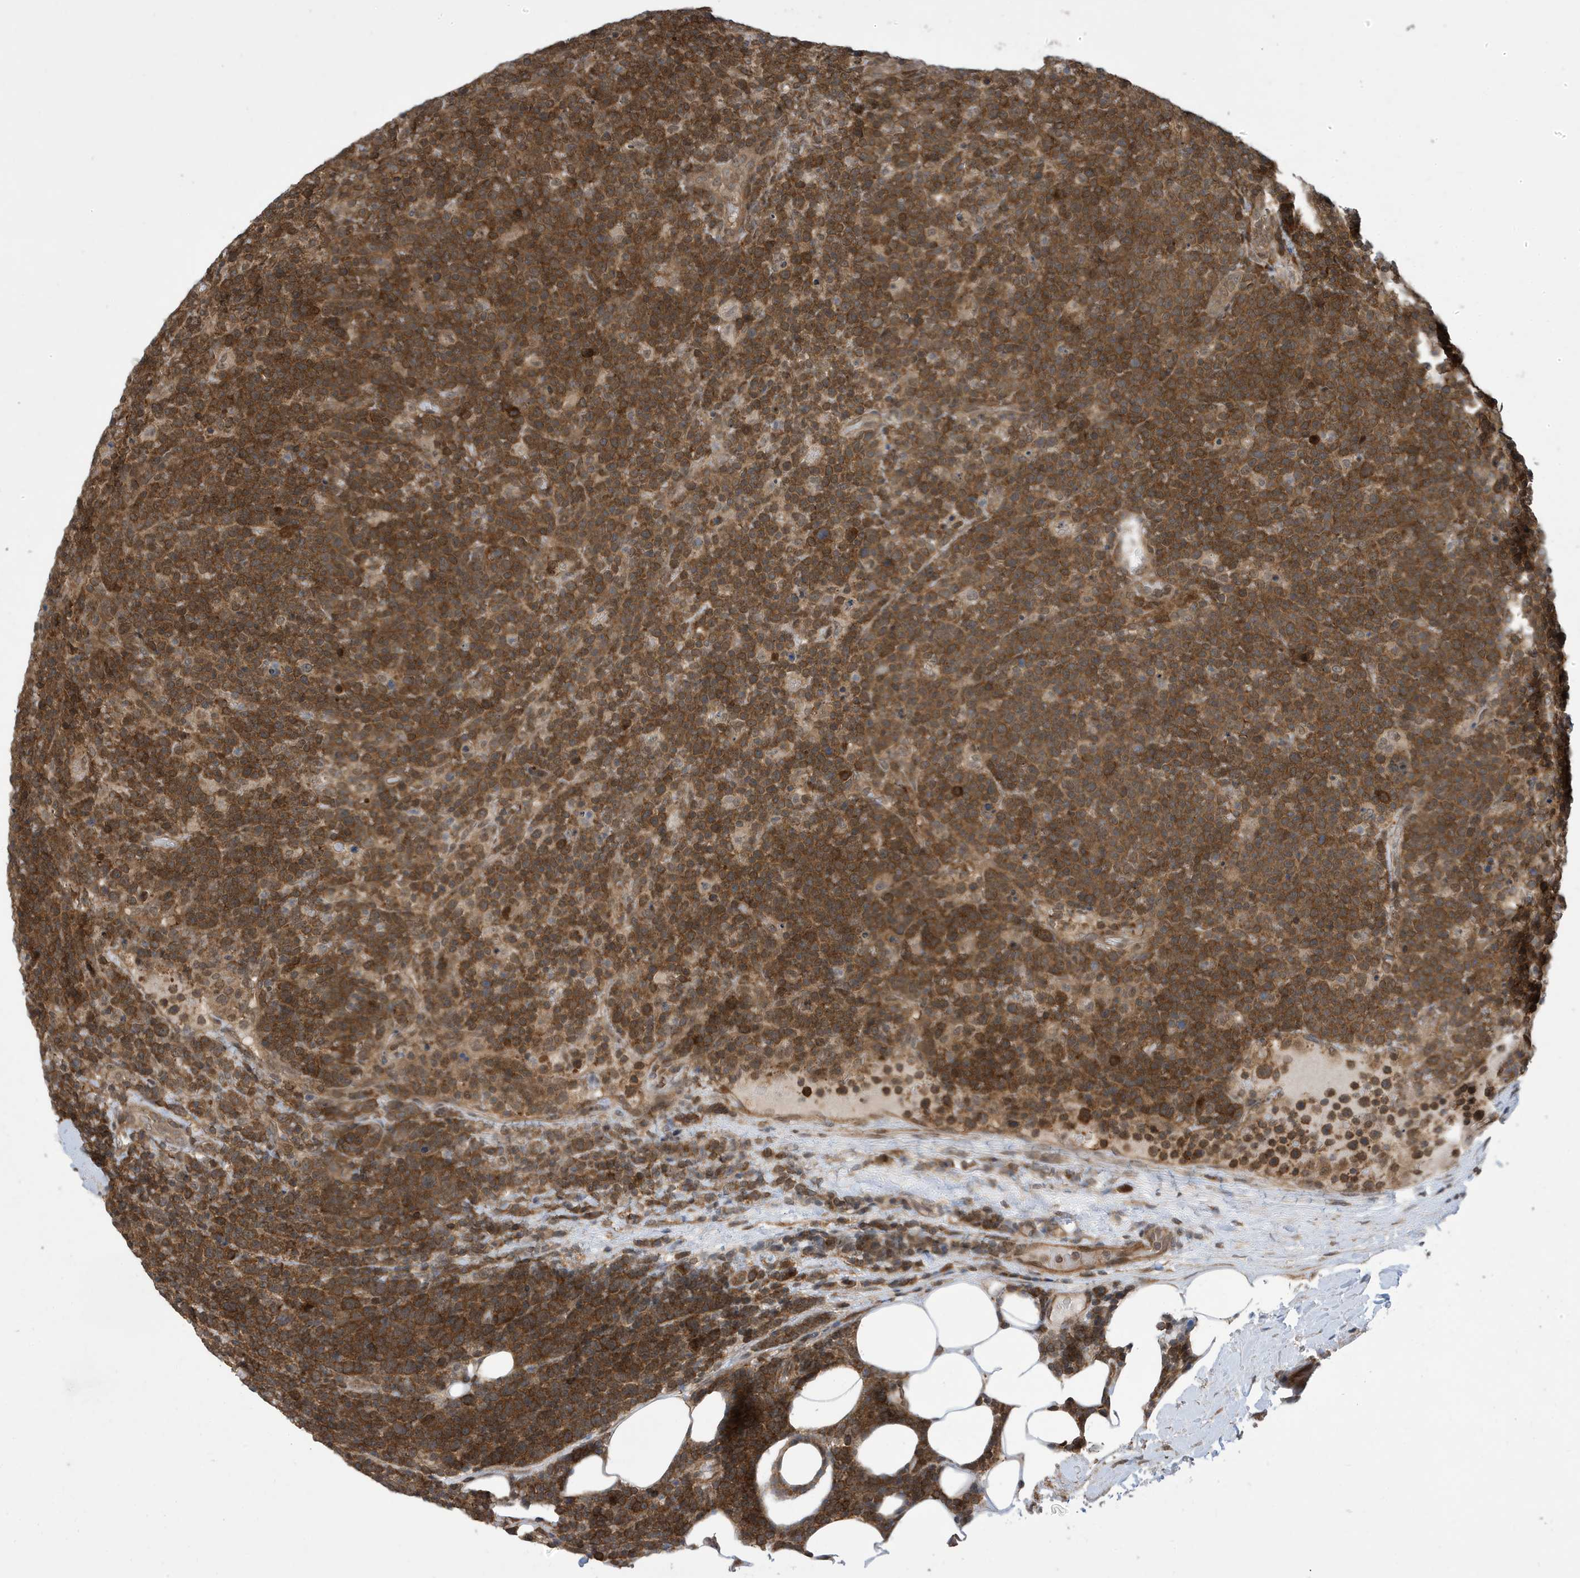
{"staining": {"intensity": "moderate", "quantity": ">75%", "location": "cytoplasmic/membranous"}, "tissue": "lymphoma", "cell_type": "Tumor cells", "image_type": "cancer", "snomed": [{"axis": "morphology", "description": "Malignant lymphoma, non-Hodgkin's type, High grade"}, {"axis": "topography", "description": "Lymph node"}], "caption": "Lymphoma tissue displays moderate cytoplasmic/membranous positivity in approximately >75% of tumor cells, visualized by immunohistochemistry.", "gene": "UBQLN1", "patient": {"sex": "male", "age": 61}}